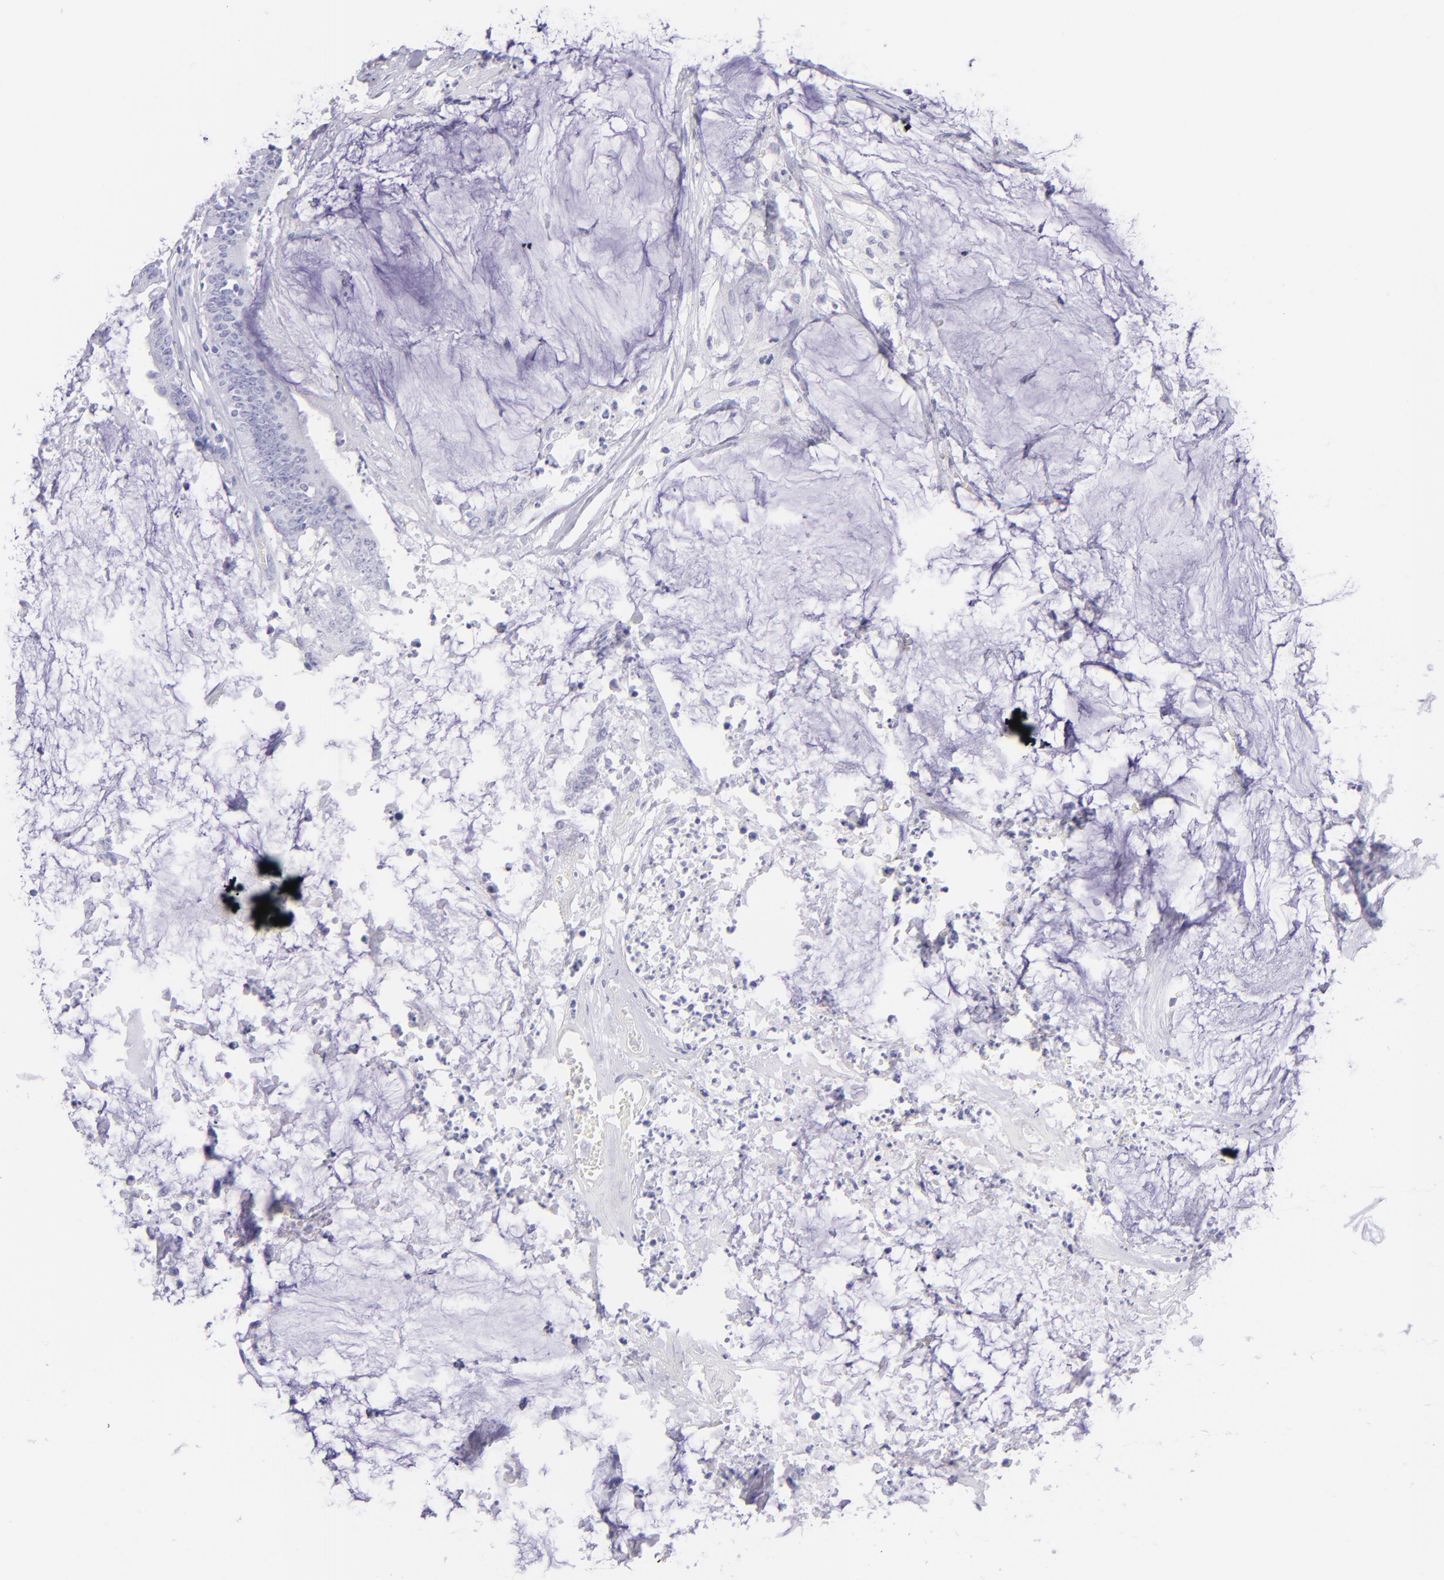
{"staining": {"intensity": "negative", "quantity": "none", "location": "none"}, "tissue": "colorectal cancer", "cell_type": "Tumor cells", "image_type": "cancer", "snomed": [{"axis": "morphology", "description": "Adenocarcinoma, NOS"}, {"axis": "topography", "description": "Rectum"}], "caption": "High magnification brightfield microscopy of adenocarcinoma (colorectal) stained with DAB (3,3'-diaminobenzidine) (brown) and counterstained with hematoxylin (blue): tumor cells show no significant expression. (DAB immunohistochemistry visualized using brightfield microscopy, high magnification).", "gene": "PIP", "patient": {"sex": "female", "age": 66}}